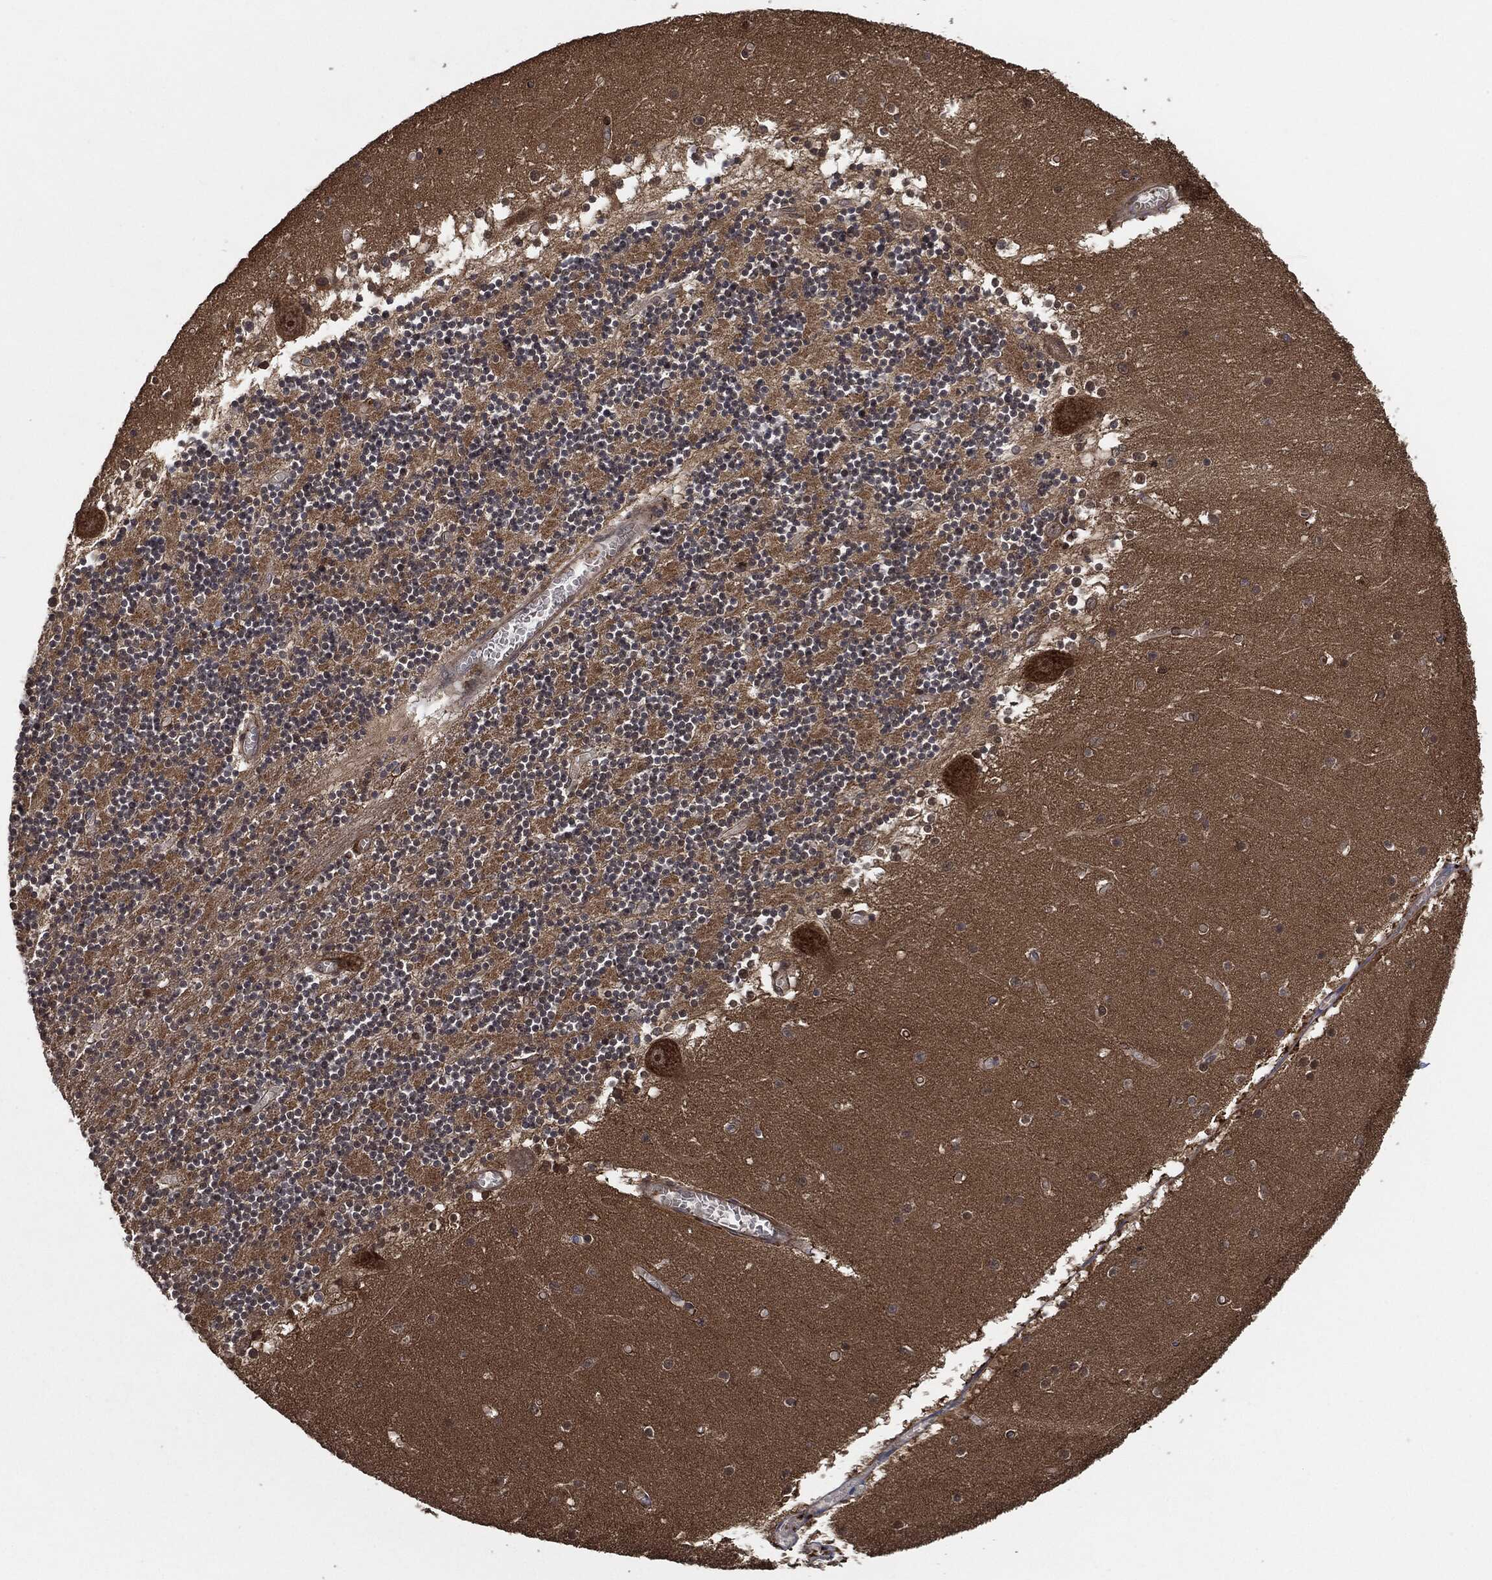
{"staining": {"intensity": "strong", "quantity": "<25%", "location": "cytoplasmic/membranous,nuclear"}, "tissue": "cerebellum", "cell_type": "Cells in granular layer", "image_type": "normal", "snomed": [{"axis": "morphology", "description": "Normal tissue, NOS"}, {"axis": "topography", "description": "Cerebellum"}], "caption": "Immunohistochemical staining of unremarkable cerebellum shows <25% levels of strong cytoplasmic/membranous,nuclear protein expression in approximately <25% of cells in granular layer.", "gene": "TPT1", "patient": {"sex": "female", "age": 28}}